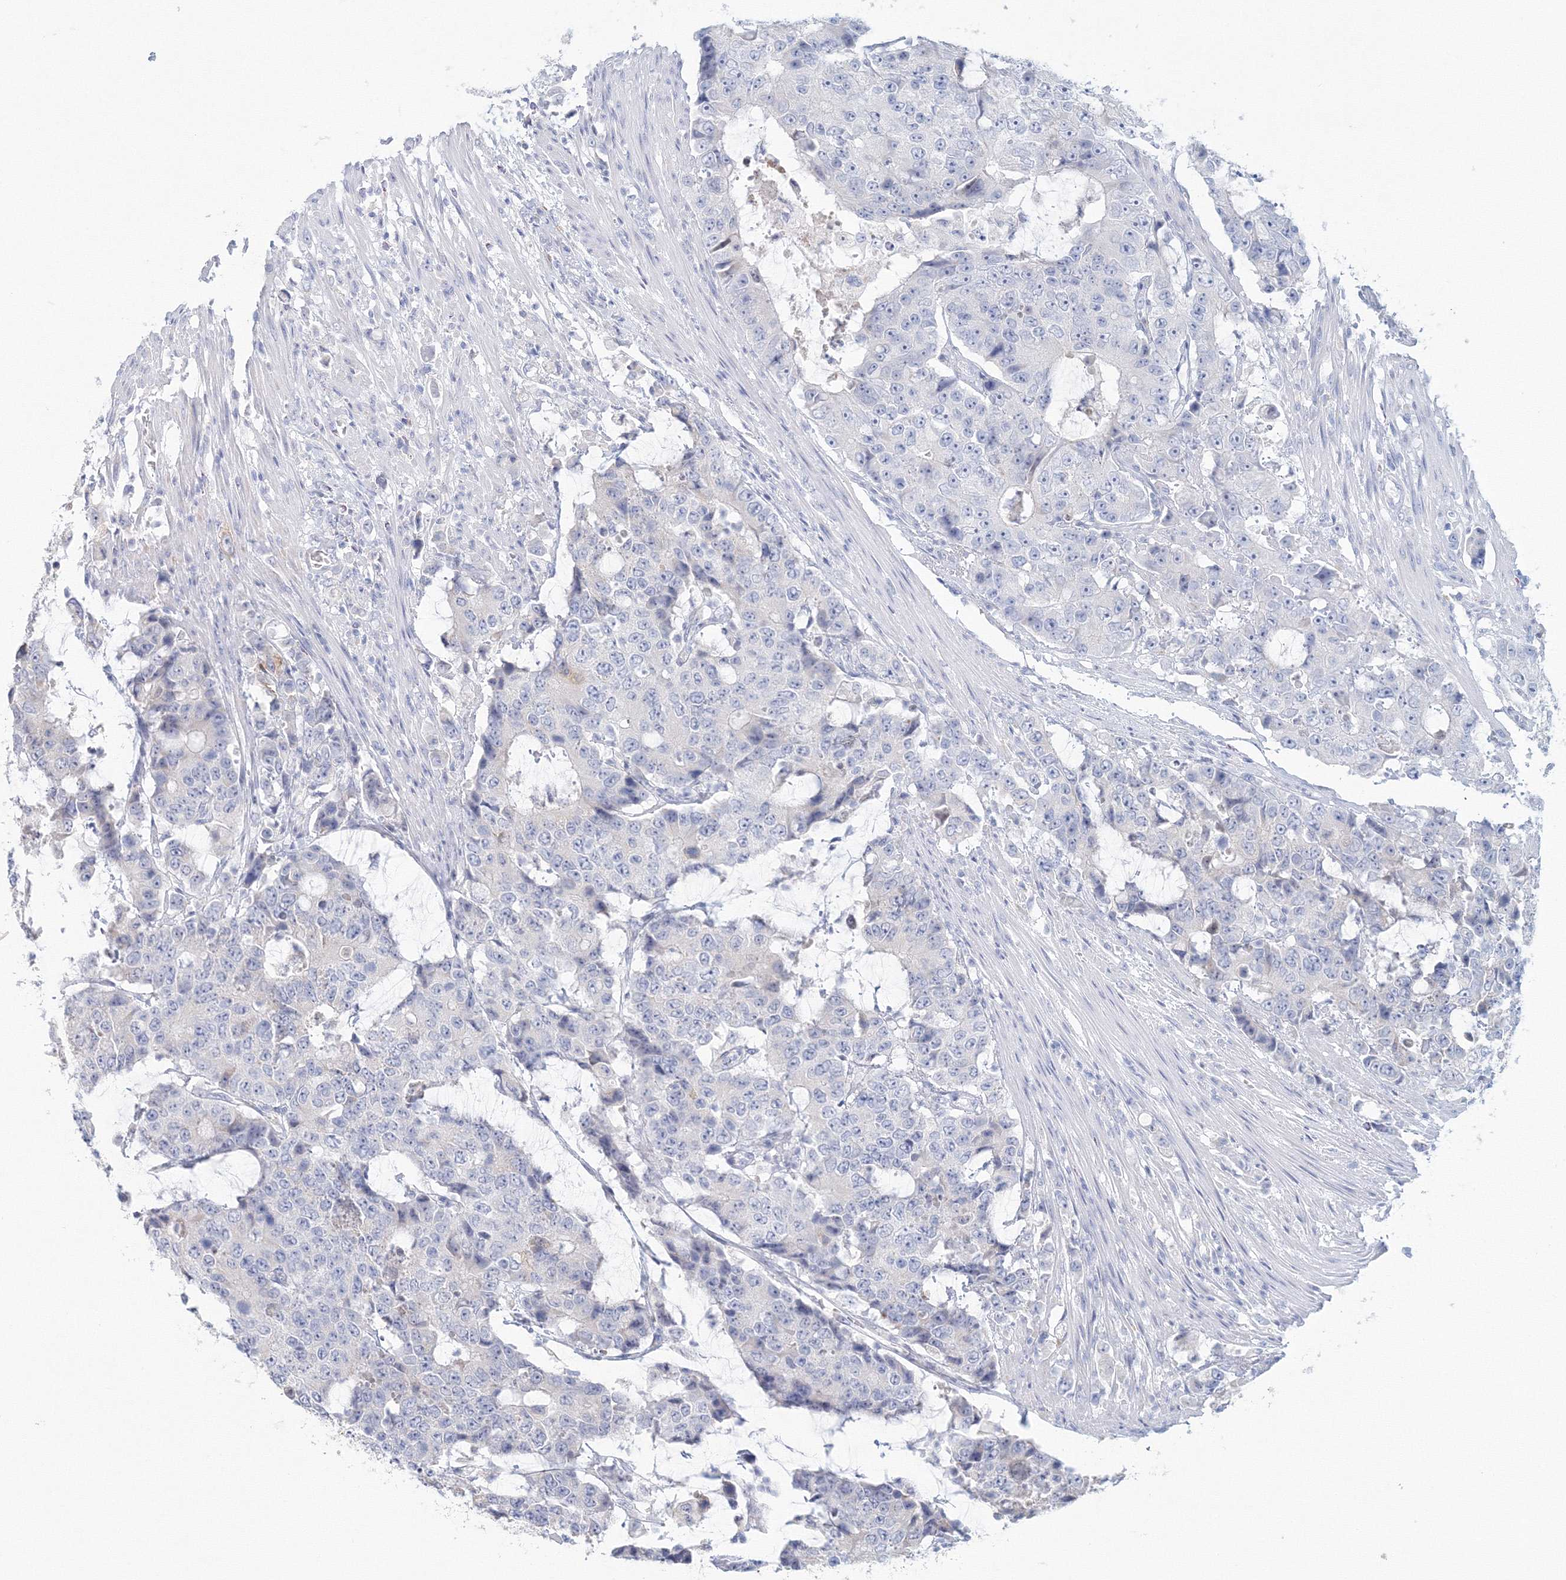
{"staining": {"intensity": "negative", "quantity": "none", "location": "none"}, "tissue": "colorectal cancer", "cell_type": "Tumor cells", "image_type": "cancer", "snomed": [{"axis": "morphology", "description": "Adenocarcinoma, NOS"}, {"axis": "topography", "description": "Colon"}], "caption": "Immunohistochemistry (IHC) histopathology image of neoplastic tissue: human adenocarcinoma (colorectal) stained with DAB exhibits no significant protein positivity in tumor cells.", "gene": "VSIG1", "patient": {"sex": "female", "age": 86}}